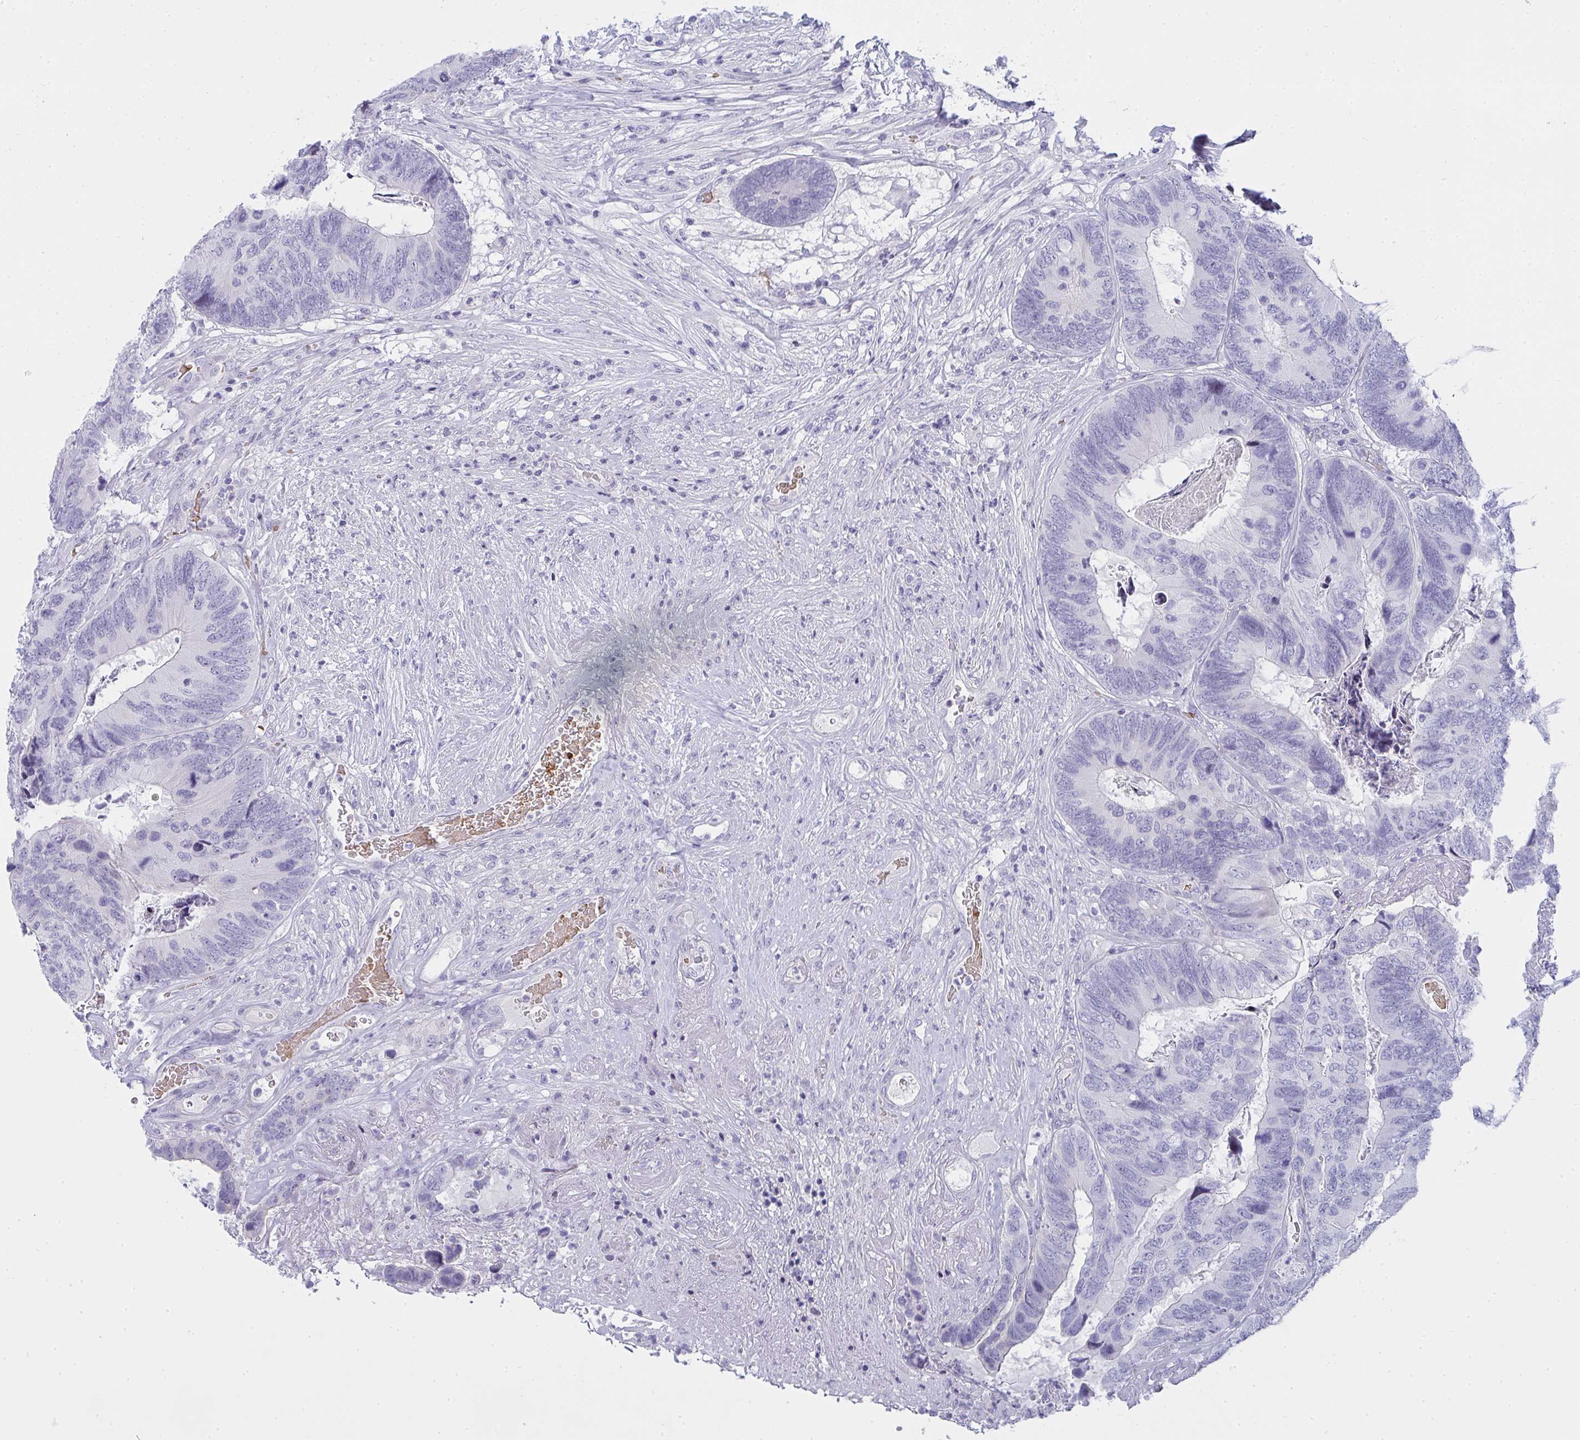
{"staining": {"intensity": "negative", "quantity": "none", "location": "none"}, "tissue": "colorectal cancer", "cell_type": "Tumor cells", "image_type": "cancer", "snomed": [{"axis": "morphology", "description": "Adenocarcinoma, NOS"}, {"axis": "topography", "description": "Colon"}], "caption": "An immunohistochemistry photomicrograph of colorectal cancer (adenocarcinoma) is shown. There is no staining in tumor cells of colorectal cancer (adenocarcinoma).", "gene": "ZNF182", "patient": {"sex": "female", "age": 67}}